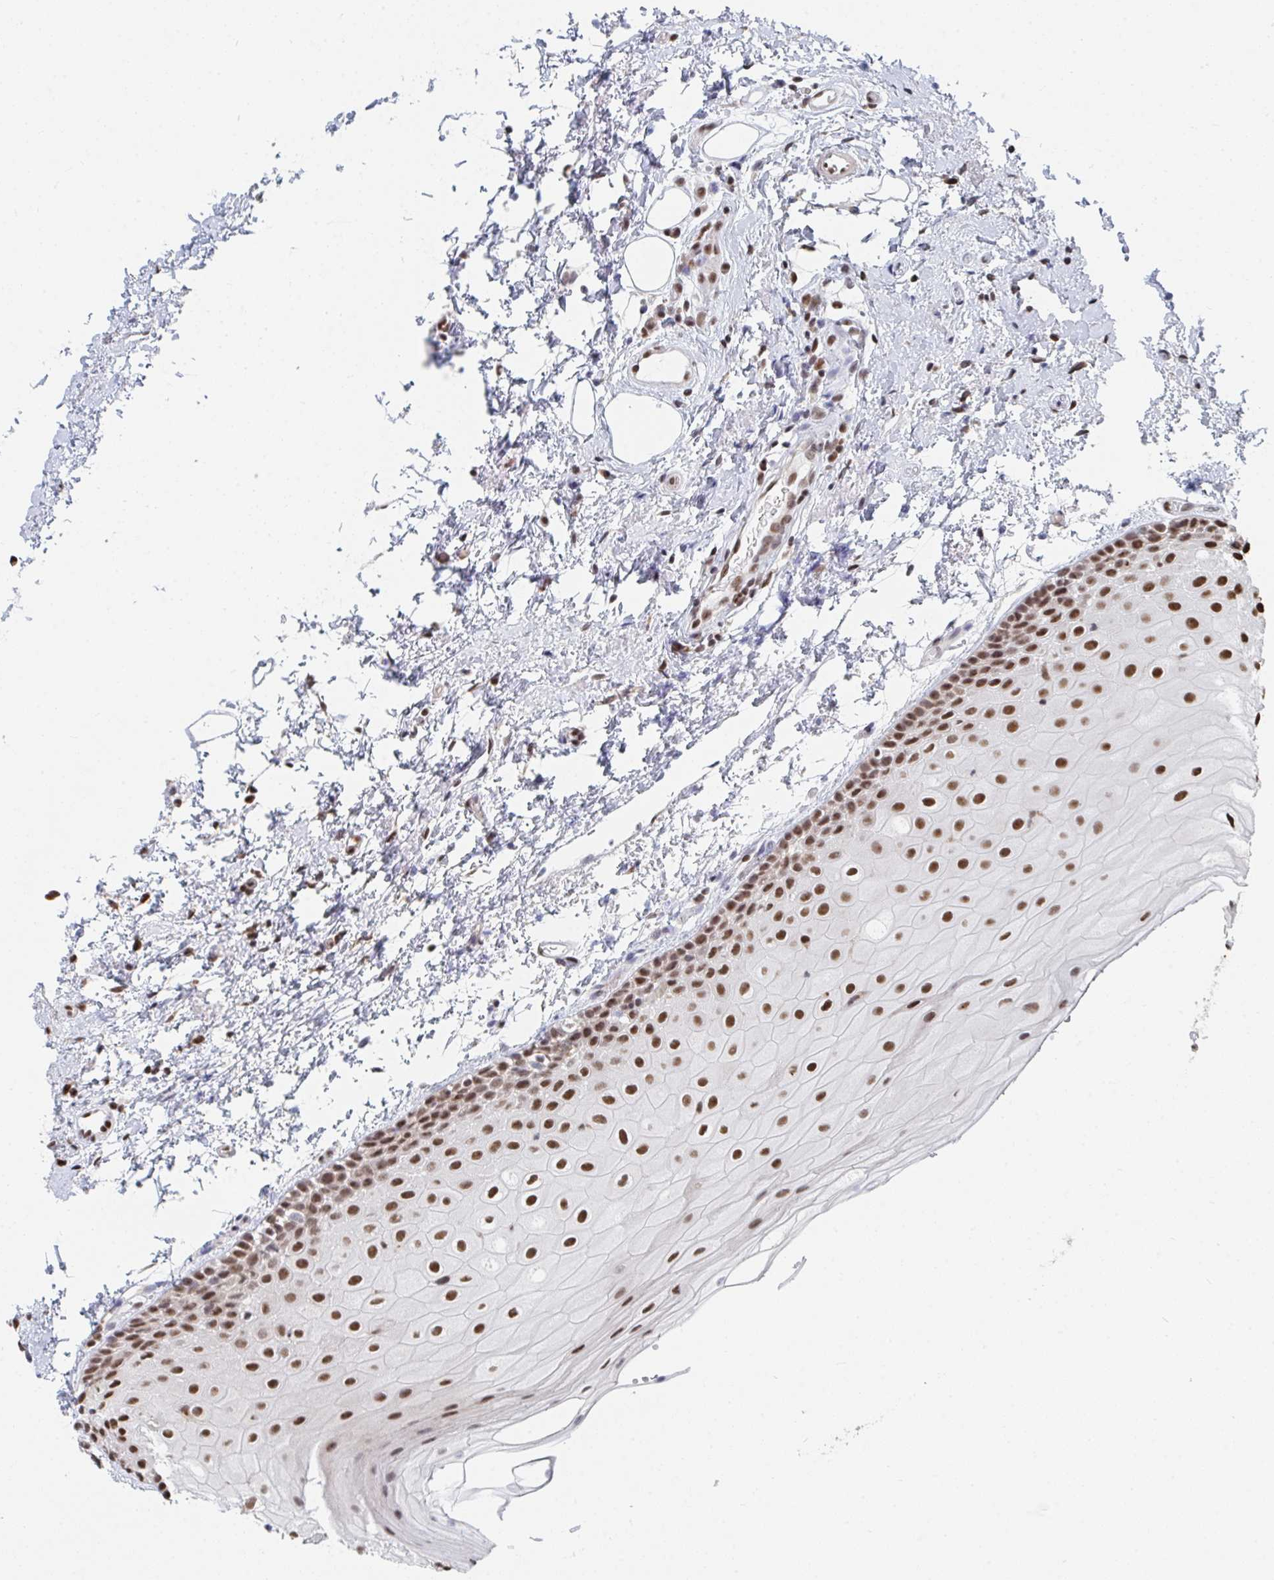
{"staining": {"intensity": "moderate", "quantity": ">75%", "location": "nuclear"}, "tissue": "oral mucosa", "cell_type": "Squamous epithelial cells", "image_type": "normal", "snomed": [{"axis": "morphology", "description": "Normal tissue, NOS"}, {"axis": "topography", "description": "Oral tissue"}], "caption": "An immunohistochemistry photomicrograph of benign tissue is shown. Protein staining in brown labels moderate nuclear positivity in oral mucosa within squamous epithelial cells. (brown staining indicates protein expression, while blue staining denotes nuclei).", "gene": "MBNL1", "patient": {"sex": "female", "age": 82}}